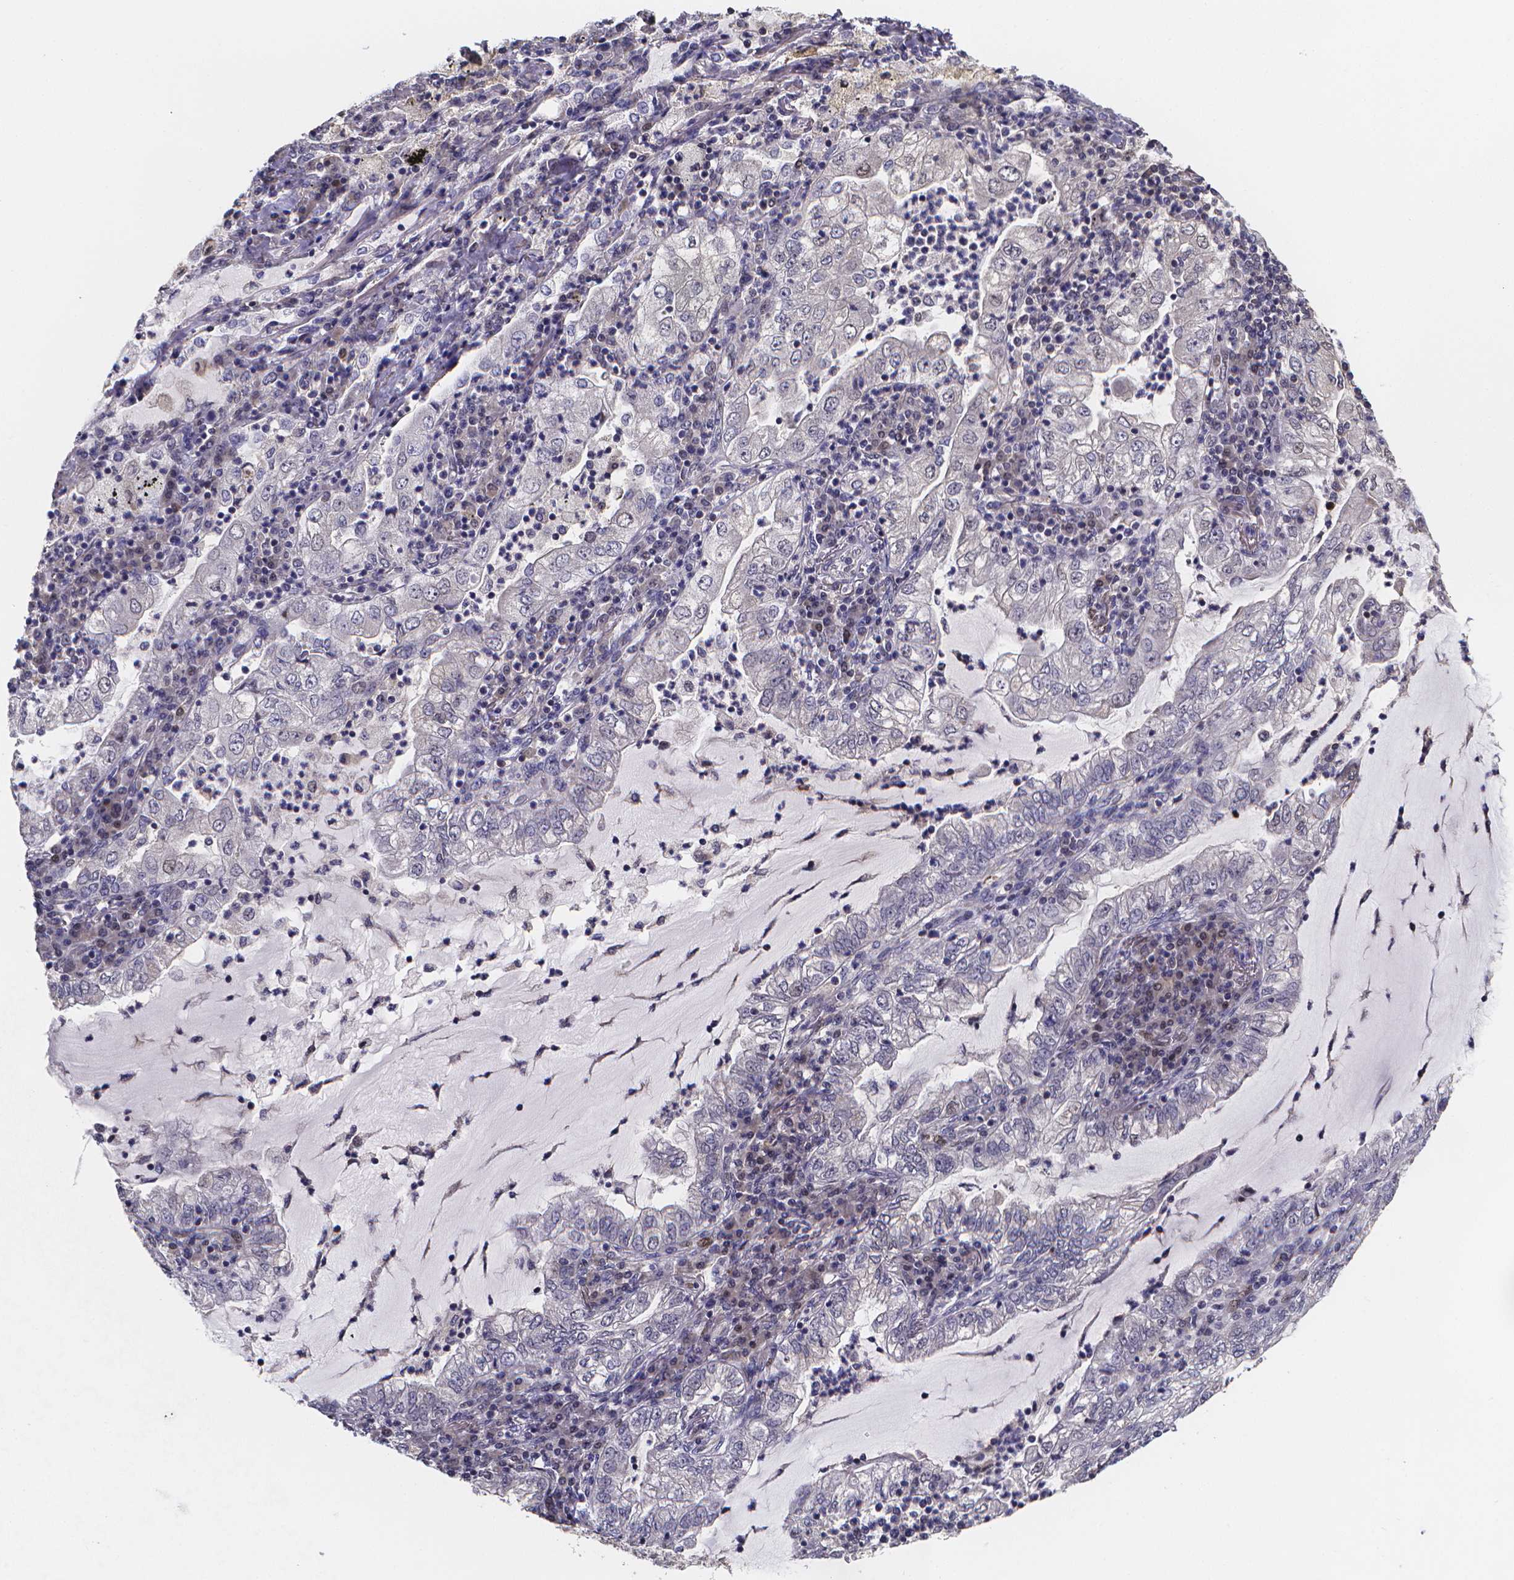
{"staining": {"intensity": "negative", "quantity": "none", "location": "none"}, "tissue": "lung cancer", "cell_type": "Tumor cells", "image_type": "cancer", "snomed": [{"axis": "morphology", "description": "Adenocarcinoma, NOS"}, {"axis": "topography", "description": "Lung"}], "caption": "Image shows no significant protein expression in tumor cells of lung cancer. (DAB (3,3'-diaminobenzidine) IHC visualized using brightfield microscopy, high magnification).", "gene": "PAH", "patient": {"sex": "female", "age": 73}}